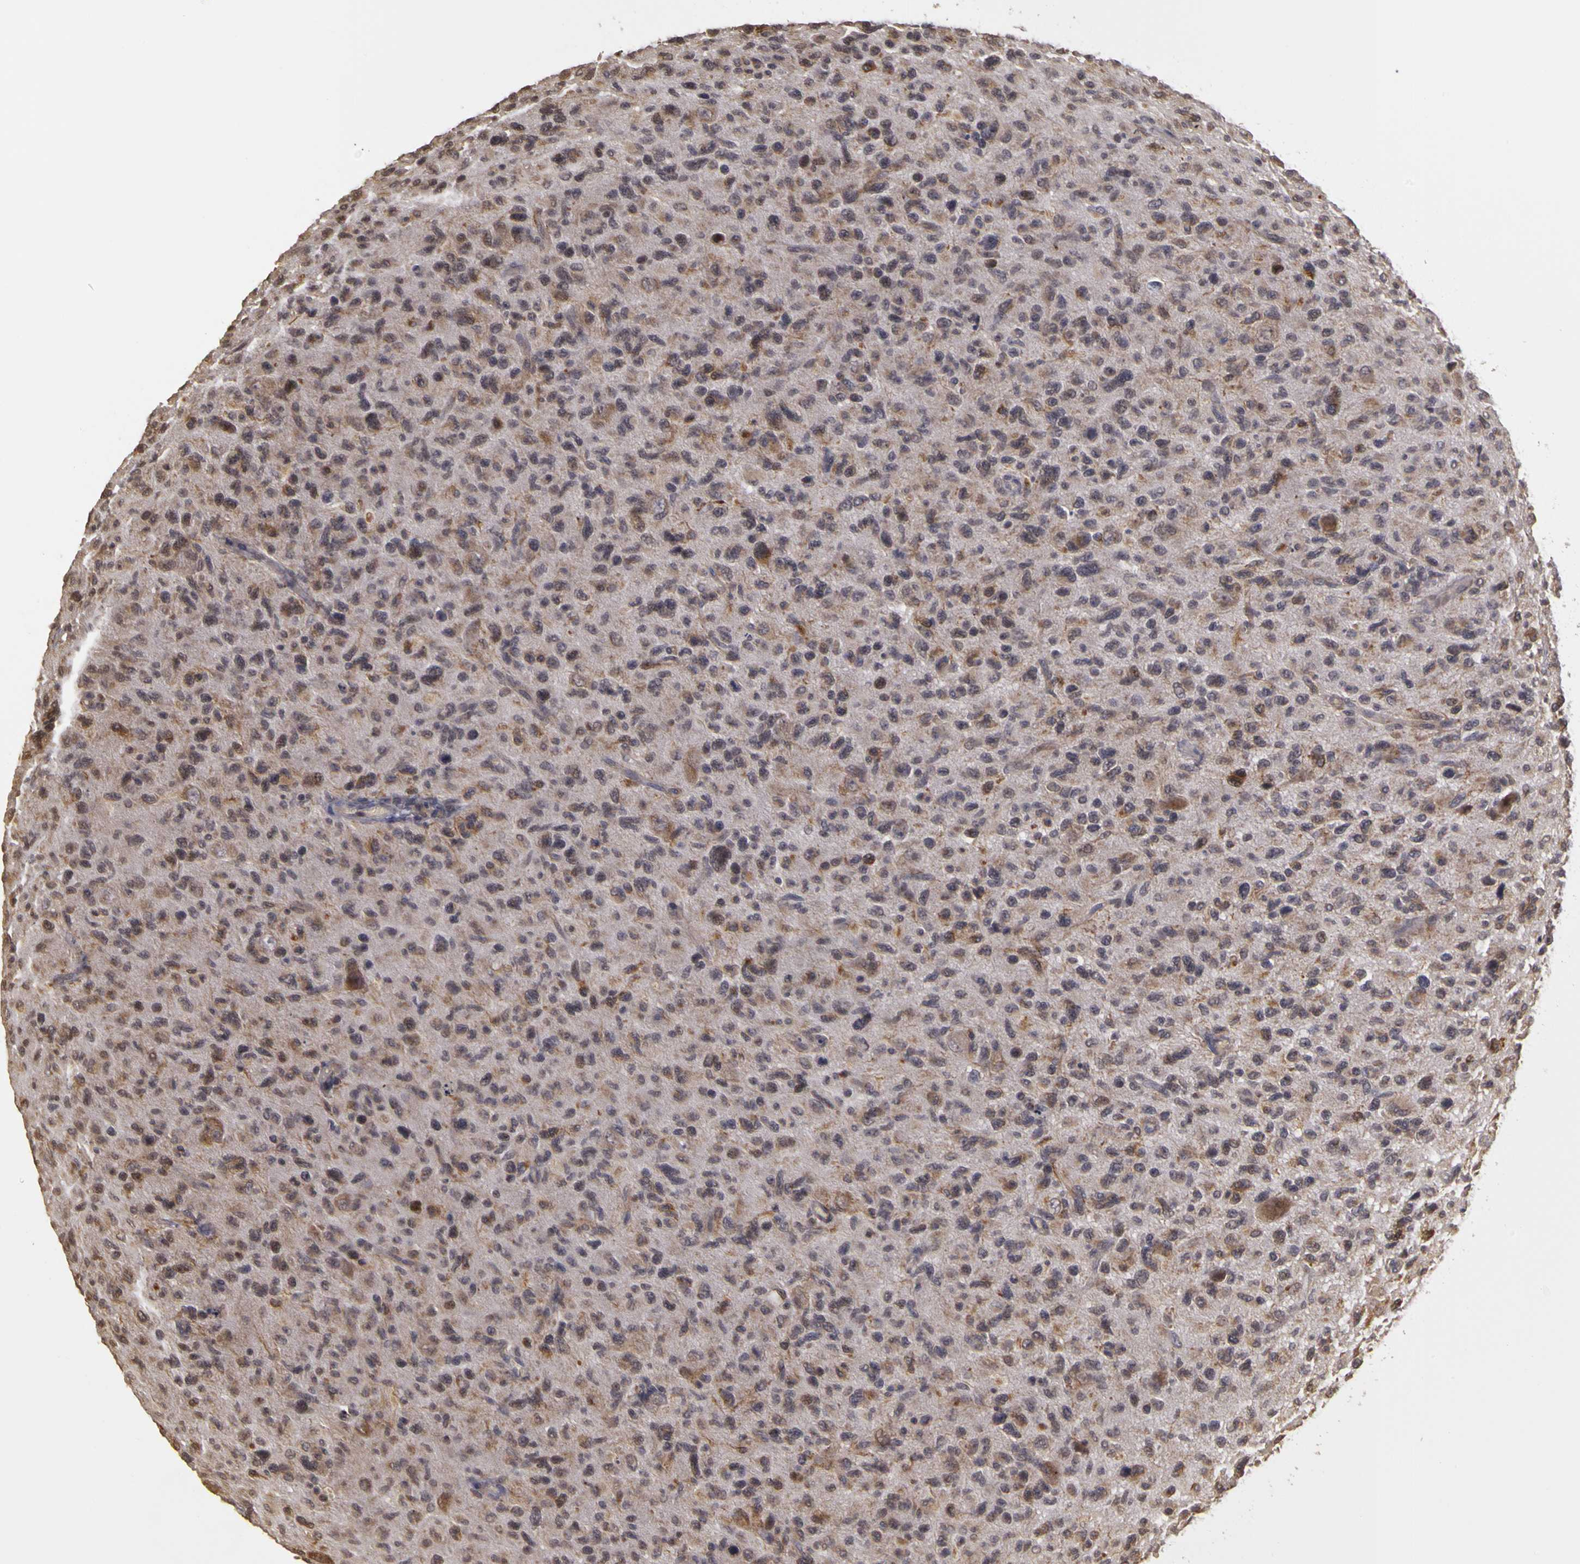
{"staining": {"intensity": "weak", "quantity": ">75%", "location": "cytoplasmic/membranous"}, "tissue": "glioma", "cell_type": "Tumor cells", "image_type": "cancer", "snomed": [{"axis": "morphology", "description": "Glioma, malignant, High grade"}, {"axis": "topography", "description": "Brain"}], "caption": "Weak cytoplasmic/membranous positivity for a protein is present in about >75% of tumor cells of glioma using immunohistochemistry.", "gene": "FRMD7", "patient": {"sex": "female", "age": 60}}